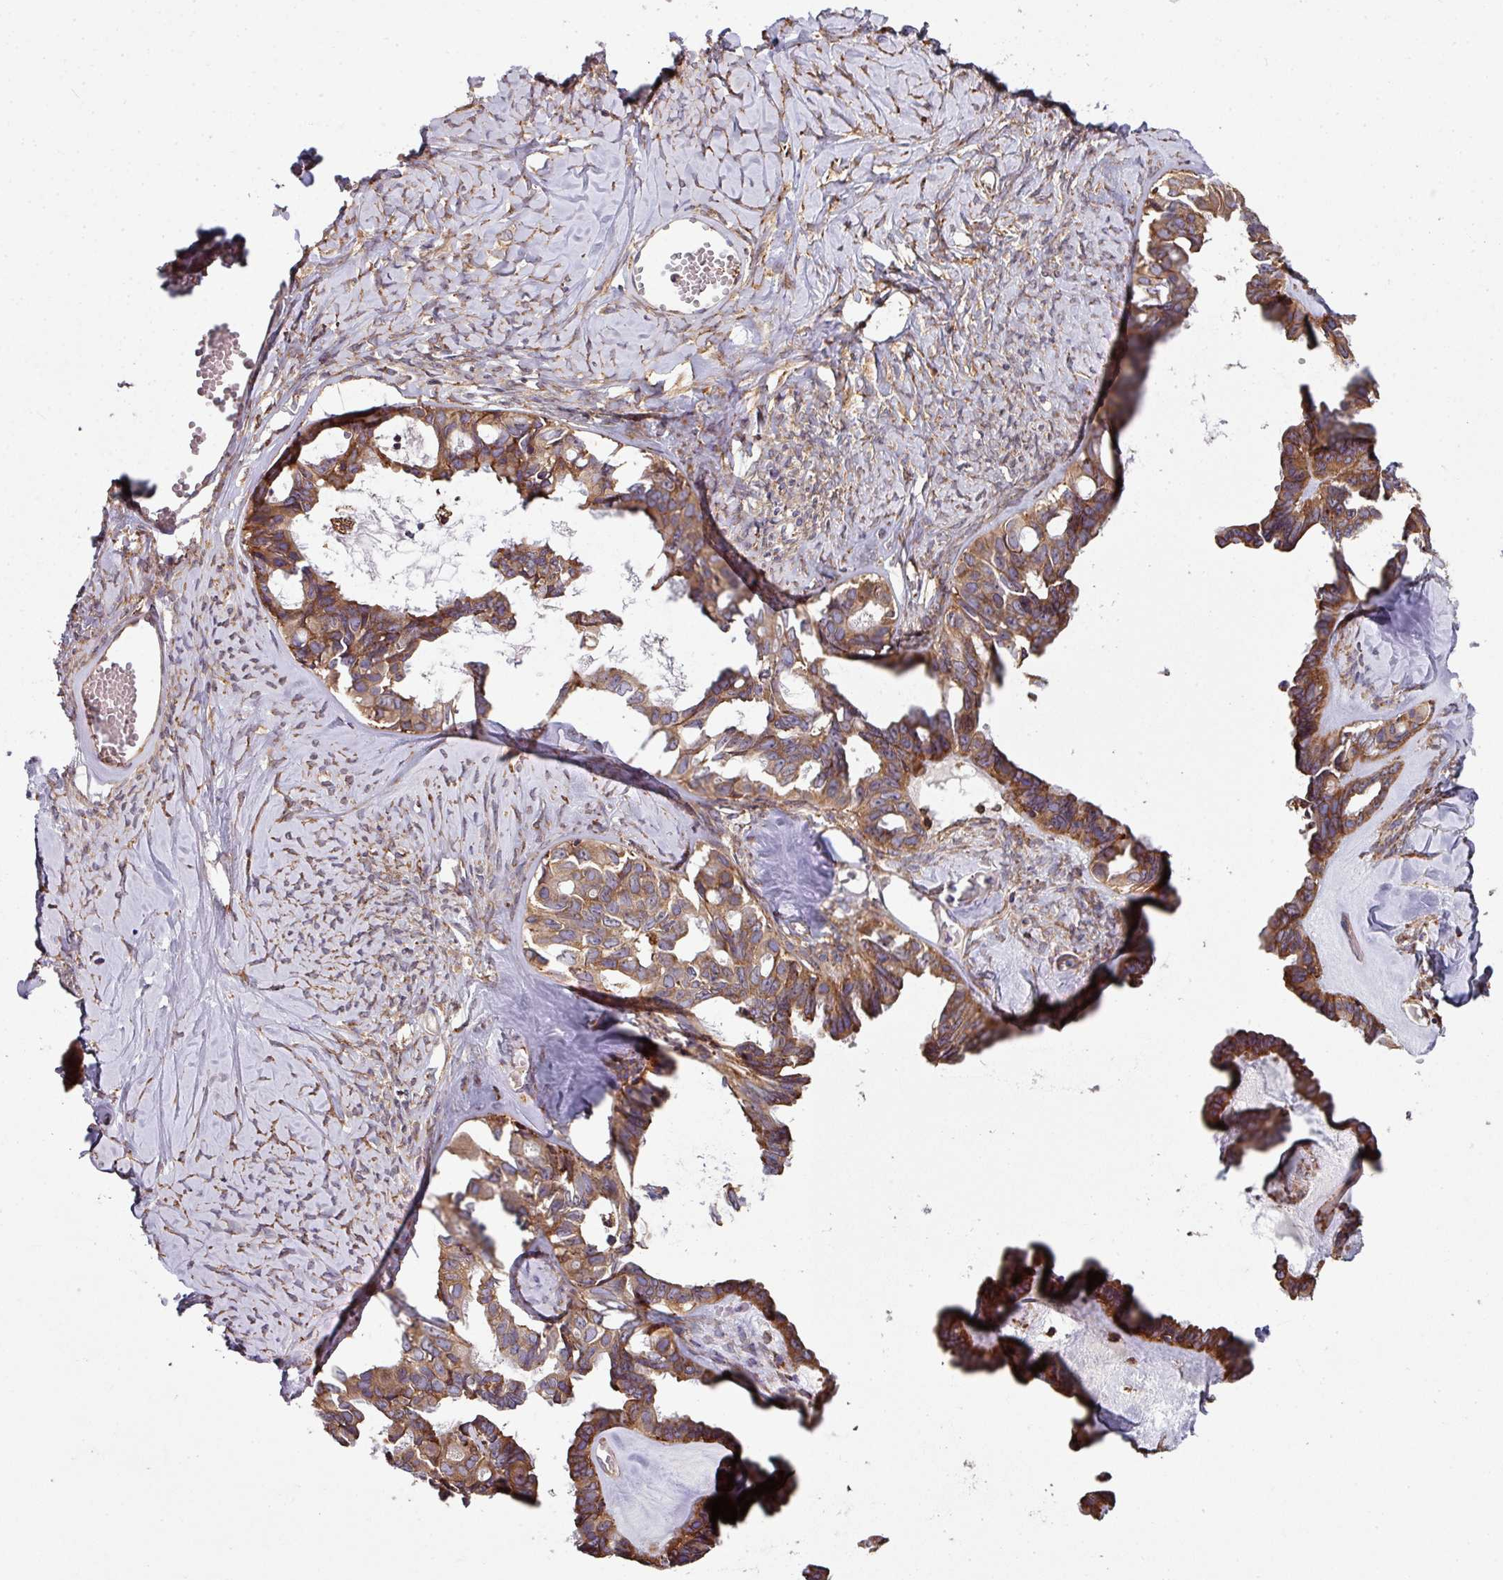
{"staining": {"intensity": "moderate", "quantity": ">75%", "location": "cytoplasmic/membranous"}, "tissue": "ovarian cancer", "cell_type": "Tumor cells", "image_type": "cancer", "snomed": [{"axis": "morphology", "description": "Cystadenocarcinoma, serous, NOS"}, {"axis": "topography", "description": "Ovary"}], "caption": "The photomicrograph demonstrates immunohistochemical staining of serous cystadenocarcinoma (ovarian). There is moderate cytoplasmic/membranous expression is present in approximately >75% of tumor cells. (IHC, brightfield microscopy, high magnification).", "gene": "FAT4", "patient": {"sex": "female", "age": 69}}